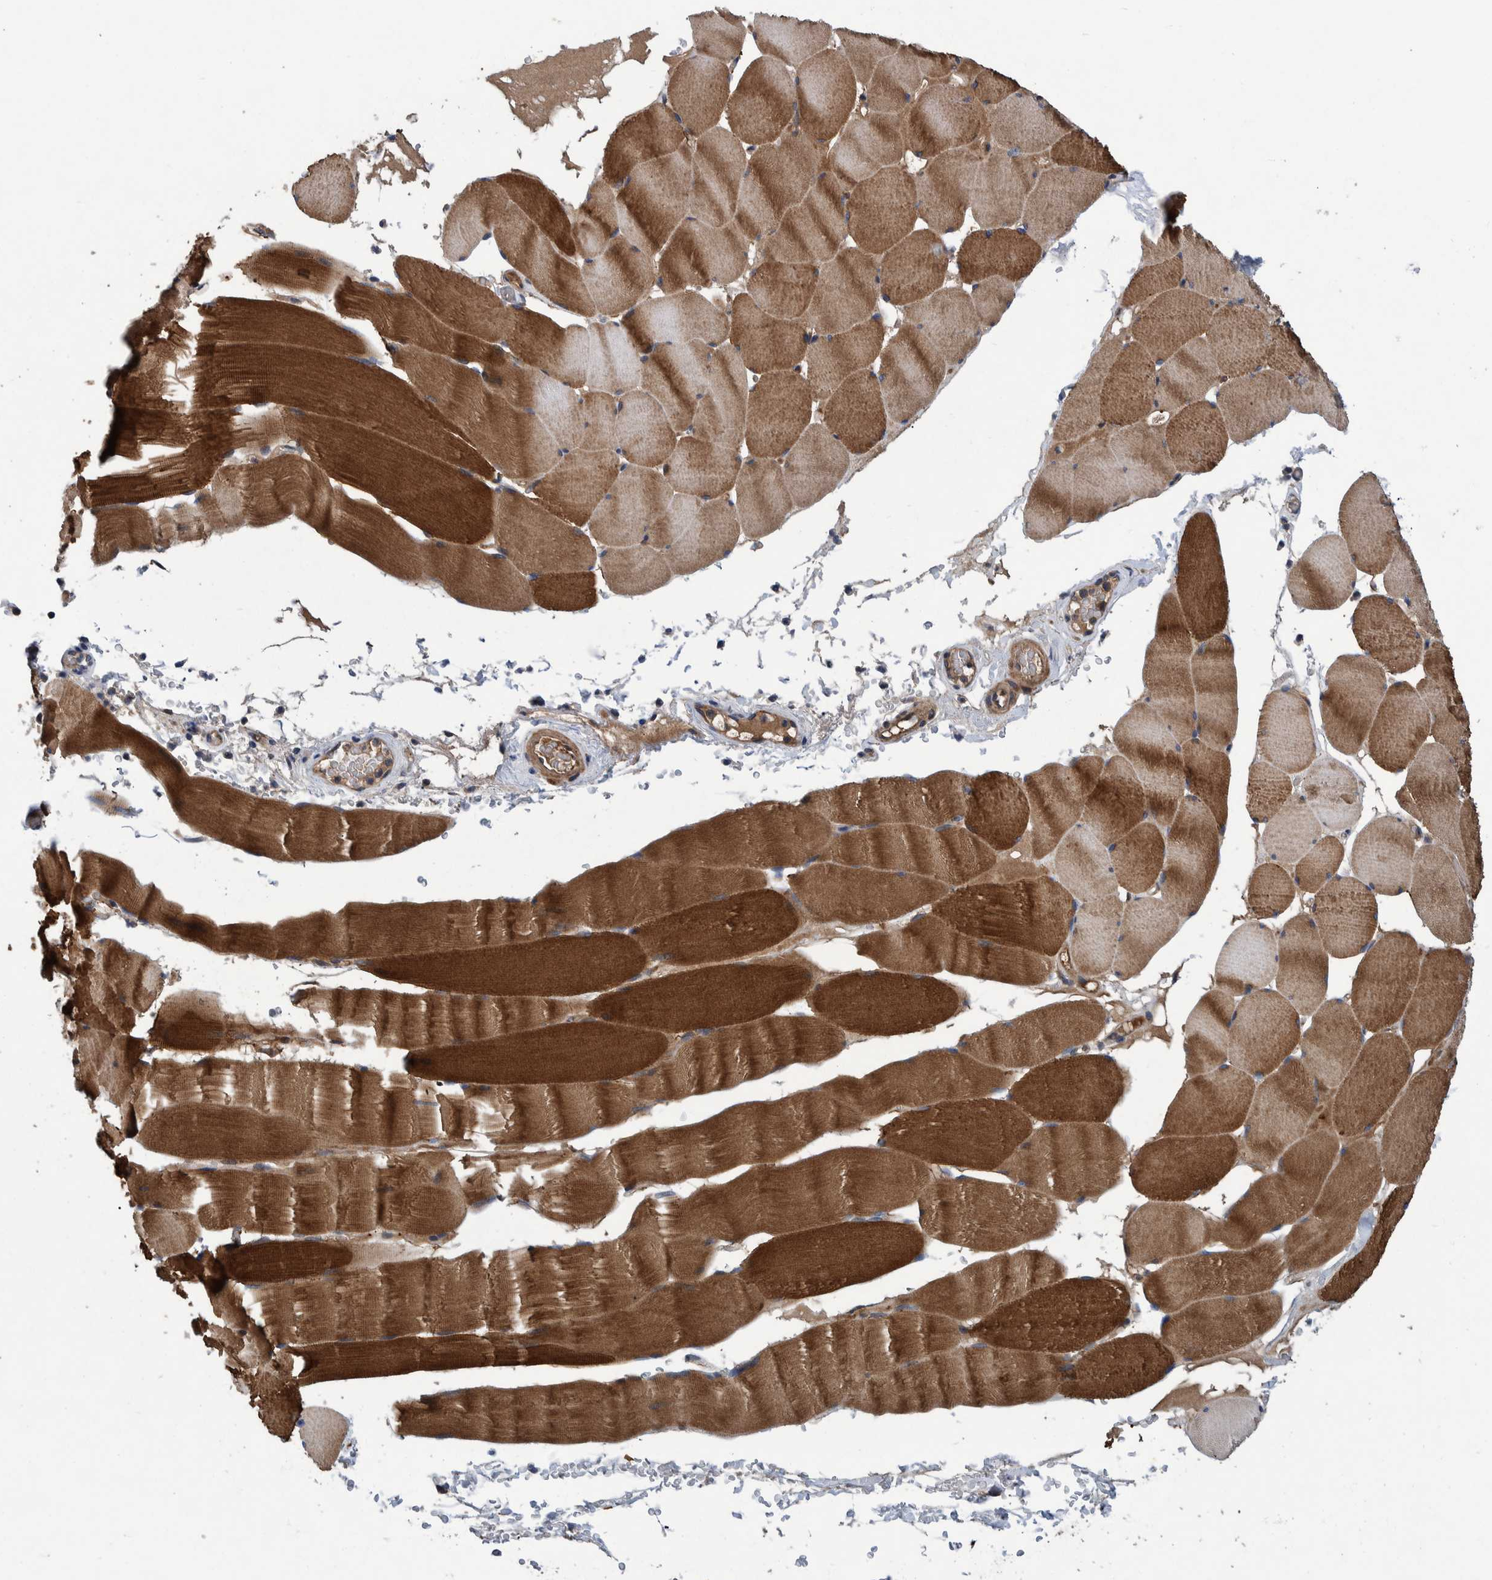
{"staining": {"intensity": "strong", "quantity": ">75%", "location": "cytoplasmic/membranous"}, "tissue": "skeletal muscle", "cell_type": "Myocytes", "image_type": "normal", "snomed": [{"axis": "morphology", "description": "Normal tissue, NOS"}, {"axis": "topography", "description": "Skeletal muscle"}], "caption": "Immunohistochemical staining of normal skeletal muscle displays >75% levels of strong cytoplasmic/membranous protein staining in approximately >75% of myocytes.", "gene": "ITIH3", "patient": {"sex": "male", "age": 62}}